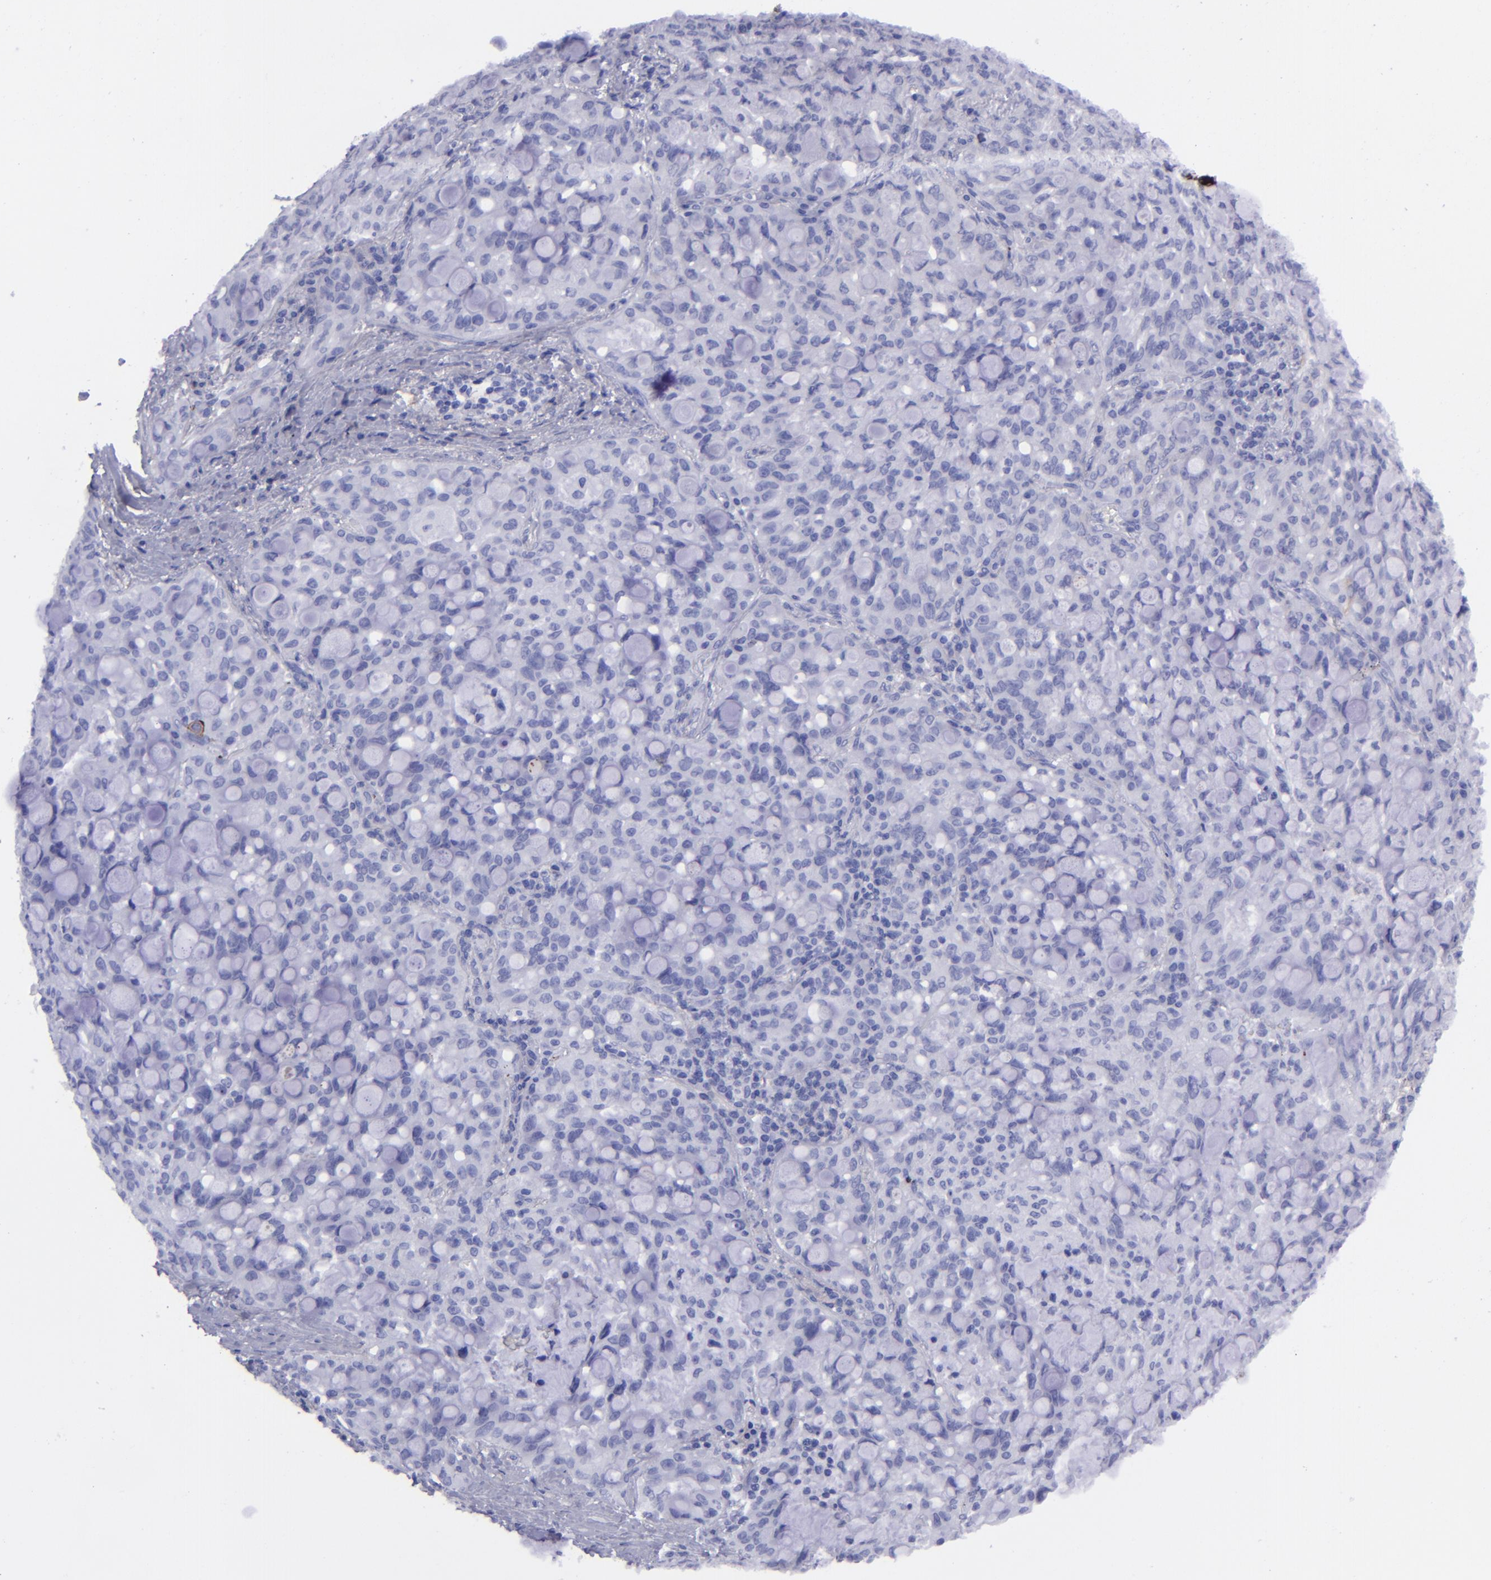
{"staining": {"intensity": "negative", "quantity": "none", "location": "none"}, "tissue": "lung cancer", "cell_type": "Tumor cells", "image_type": "cancer", "snomed": [{"axis": "morphology", "description": "Adenocarcinoma, NOS"}, {"axis": "topography", "description": "Lung"}], "caption": "Protein analysis of lung cancer shows no significant positivity in tumor cells.", "gene": "EFCAB13", "patient": {"sex": "female", "age": 44}}